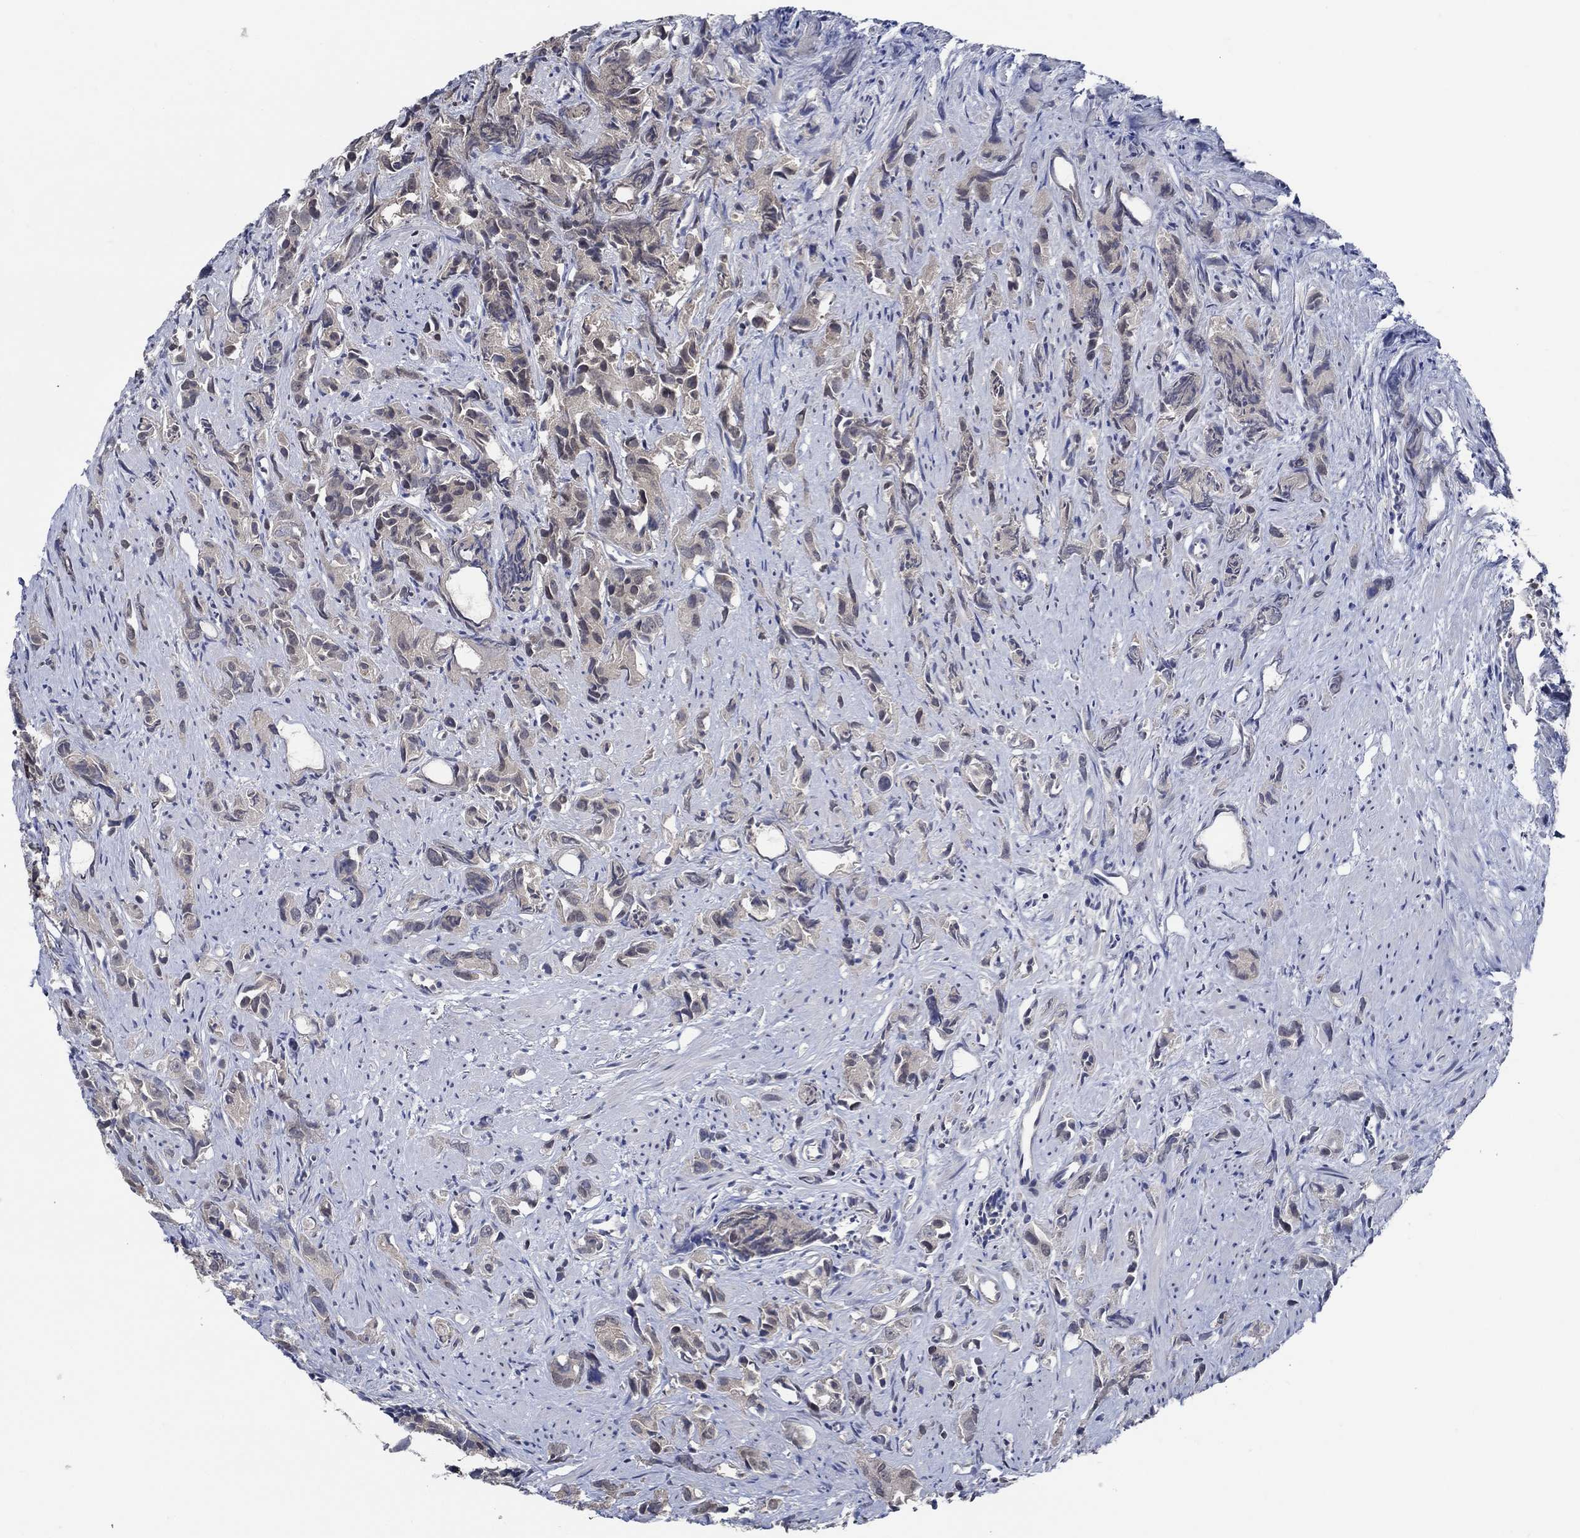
{"staining": {"intensity": "weak", "quantity": "25%-75%", "location": "cytoplasmic/membranous"}, "tissue": "prostate cancer", "cell_type": "Tumor cells", "image_type": "cancer", "snomed": [{"axis": "morphology", "description": "Adenocarcinoma, High grade"}, {"axis": "topography", "description": "Prostate"}], "caption": "High-grade adenocarcinoma (prostate) was stained to show a protein in brown. There is low levels of weak cytoplasmic/membranous expression in approximately 25%-75% of tumor cells.", "gene": "DACT1", "patient": {"sex": "male", "age": 90}}